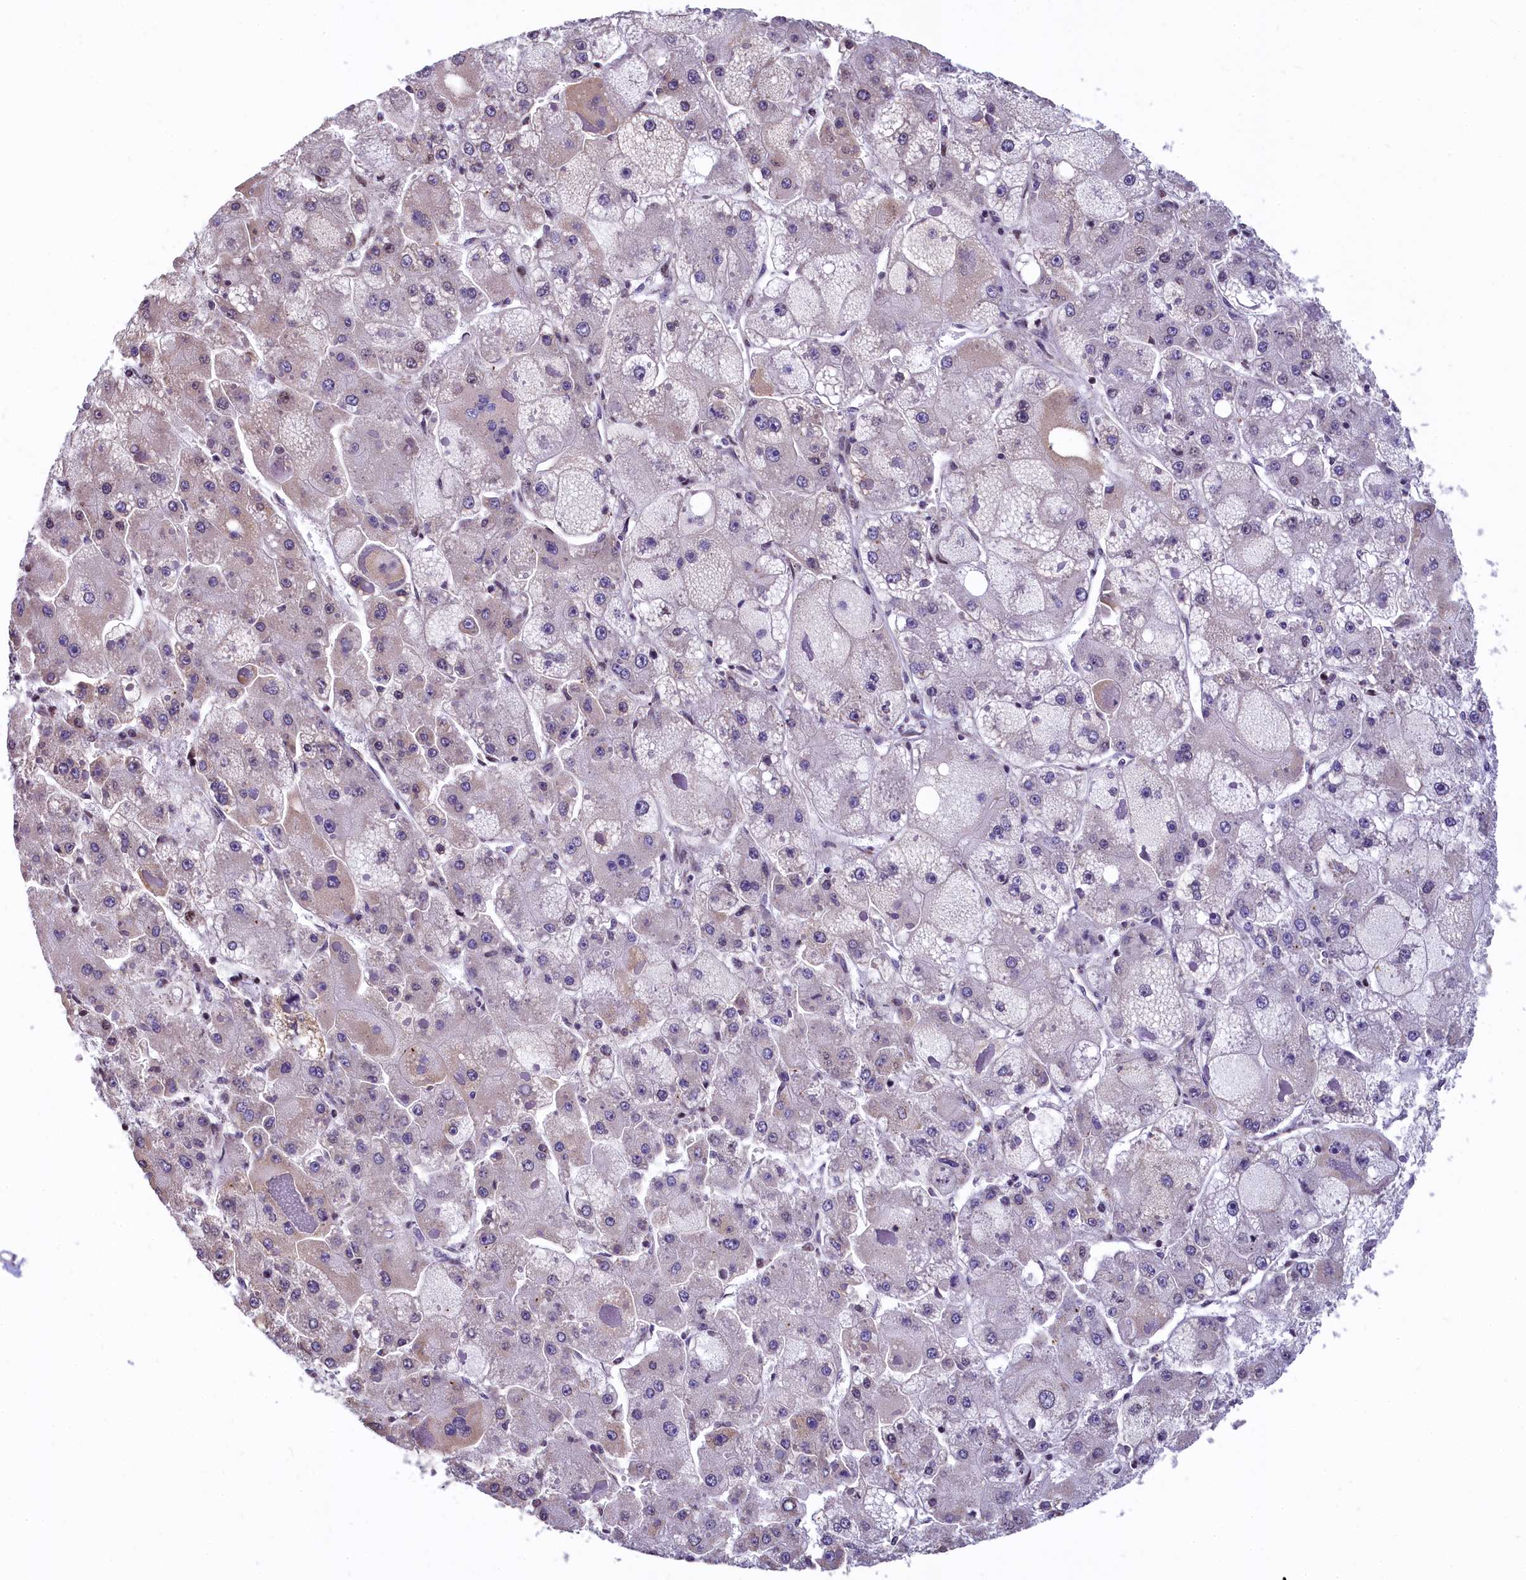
{"staining": {"intensity": "negative", "quantity": "none", "location": "none"}, "tissue": "liver cancer", "cell_type": "Tumor cells", "image_type": "cancer", "snomed": [{"axis": "morphology", "description": "Carcinoma, Hepatocellular, NOS"}, {"axis": "topography", "description": "Liver"}], "caption": "The IHC histopathology image has no significant positivity in tumor cells of liver cancer (hepatocellular carcinoma) tissue. (Stains: DAB immunohistochemistry (IHC) with hematoxylin counter stain, Microscopy: brightfield microscopy at high magnification).", "gene": "ZNF2", "patient": {"sex": "female", "age": 73}}